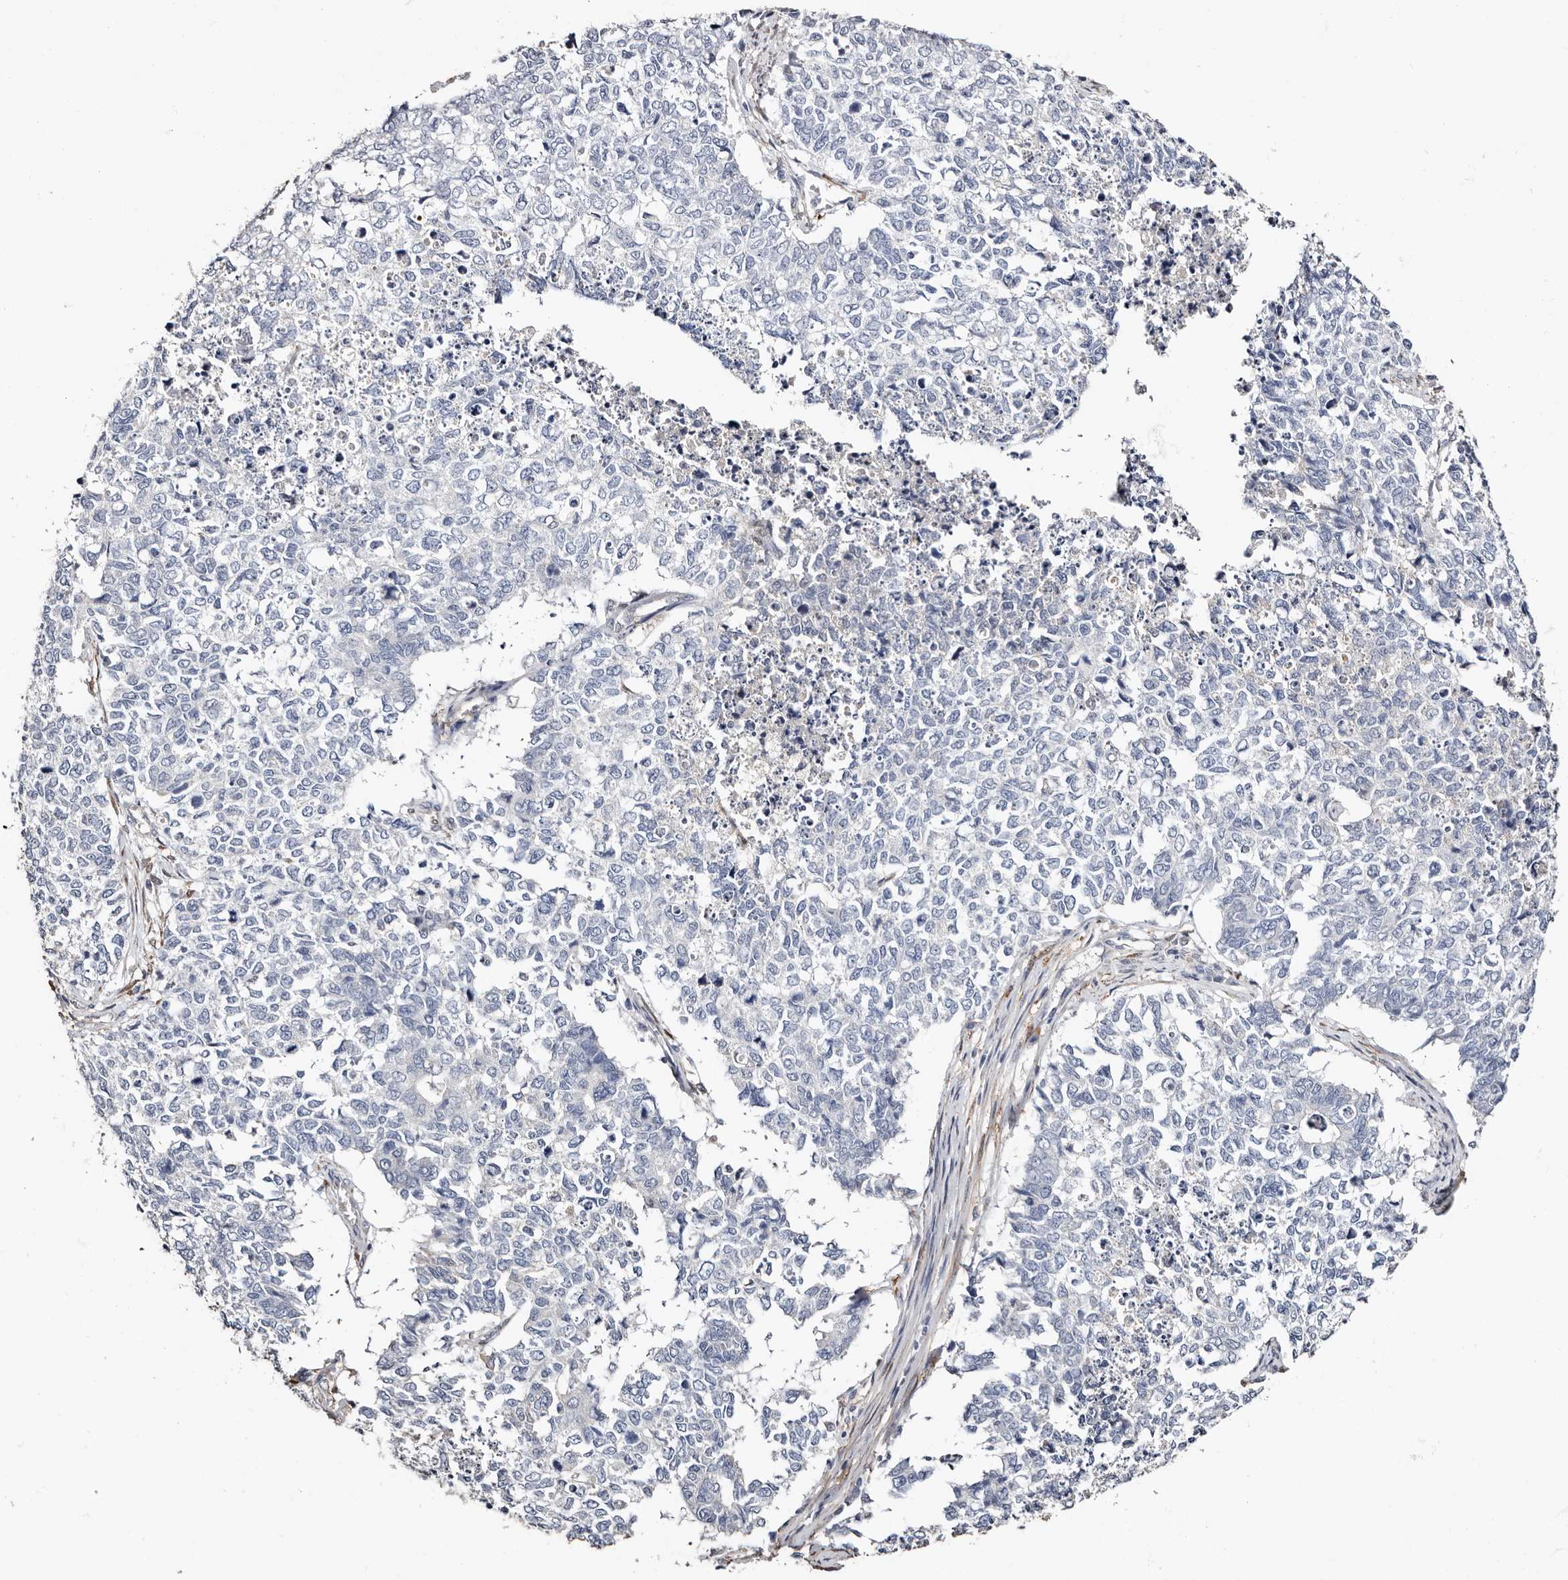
{"staining": {"intensity": "negative", "quantity": "none", "location": "none"}, "tissue": "cervical cancer", "cell_type": "Tumor cells", "image_type": "cancer", "snomed": [{"axis": "morphology", "description": "Squamous cell carcinoma, NOS"}, {"axis": "topography", "description": "Cervix"}], "caption": "This is an IHC histopathology image of squamous cell carcinoma (cervical). There is no expression in tumor cells.", "gene": "TGM2", "patient": {"sex": "female", "age": 63}}